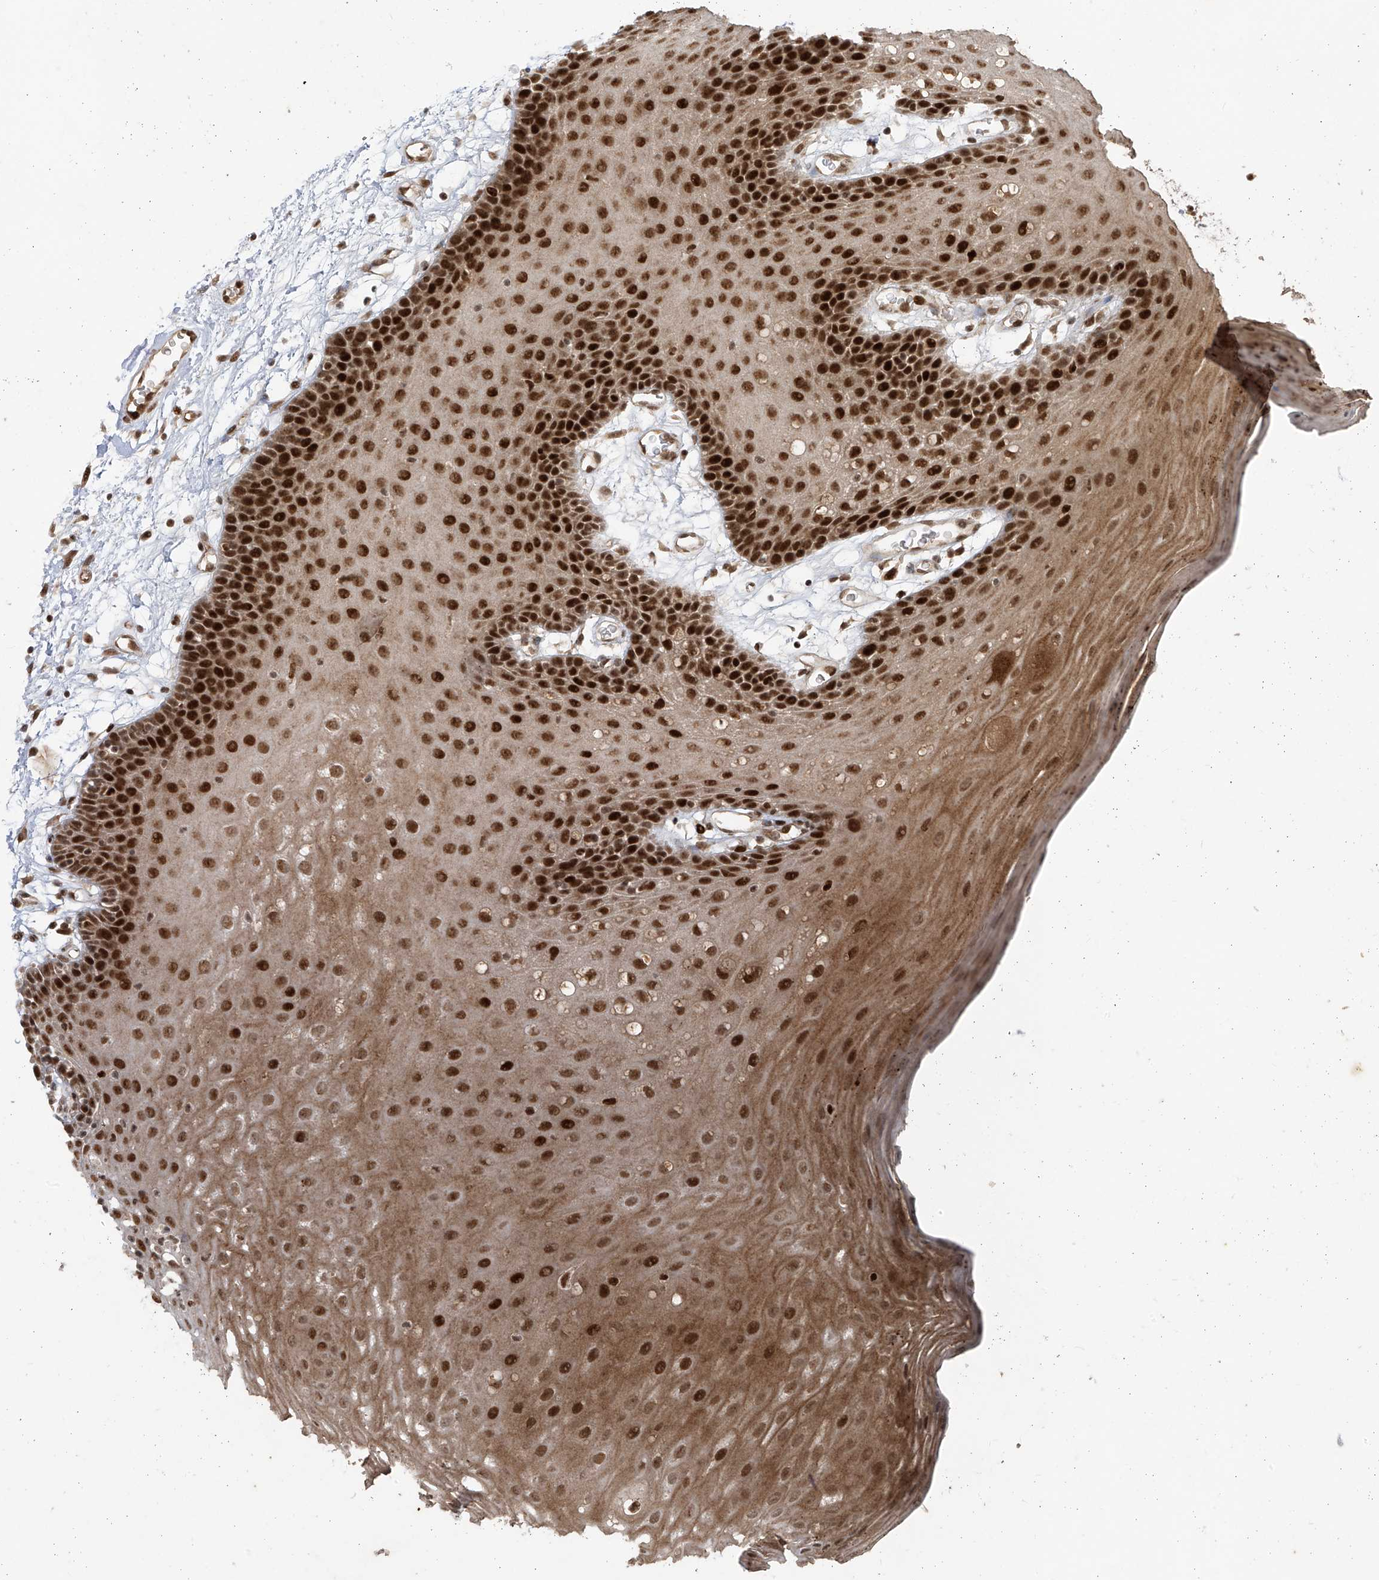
{"staining": {"intensity": "strong", "quantity": ">75%", "location": "cytoplasmic/membranous,nuclear"}, "tissue": "oral mucosa", "cell_type": "Squamous epithelial cells", "image_type": "normal", "snomed": [{"axis": "morphology", "description": "Normal tissue, NOS"}, {"axis": "topography", "description": "Skeletal muscle"}, {"axis": "topography", "description": "Oral tissue"}, {"axis": "topography", "description": "Salivary gland"}, {"axis": "topography", "description": "Peripheral nerve tissue"}], "caption": "The immunohistochemical stain labels strong cytoplasmic/membranous,nuclear staining in squamous epithelial cells of unremarkable oral mucosa. The staining is performed using DAB brown chromogen to label protein expression. The nuclei are counter-stained blue using hematoxylin.", "gene": "ARHGEF3", "patient": {"sex": "male", "age": 54}}